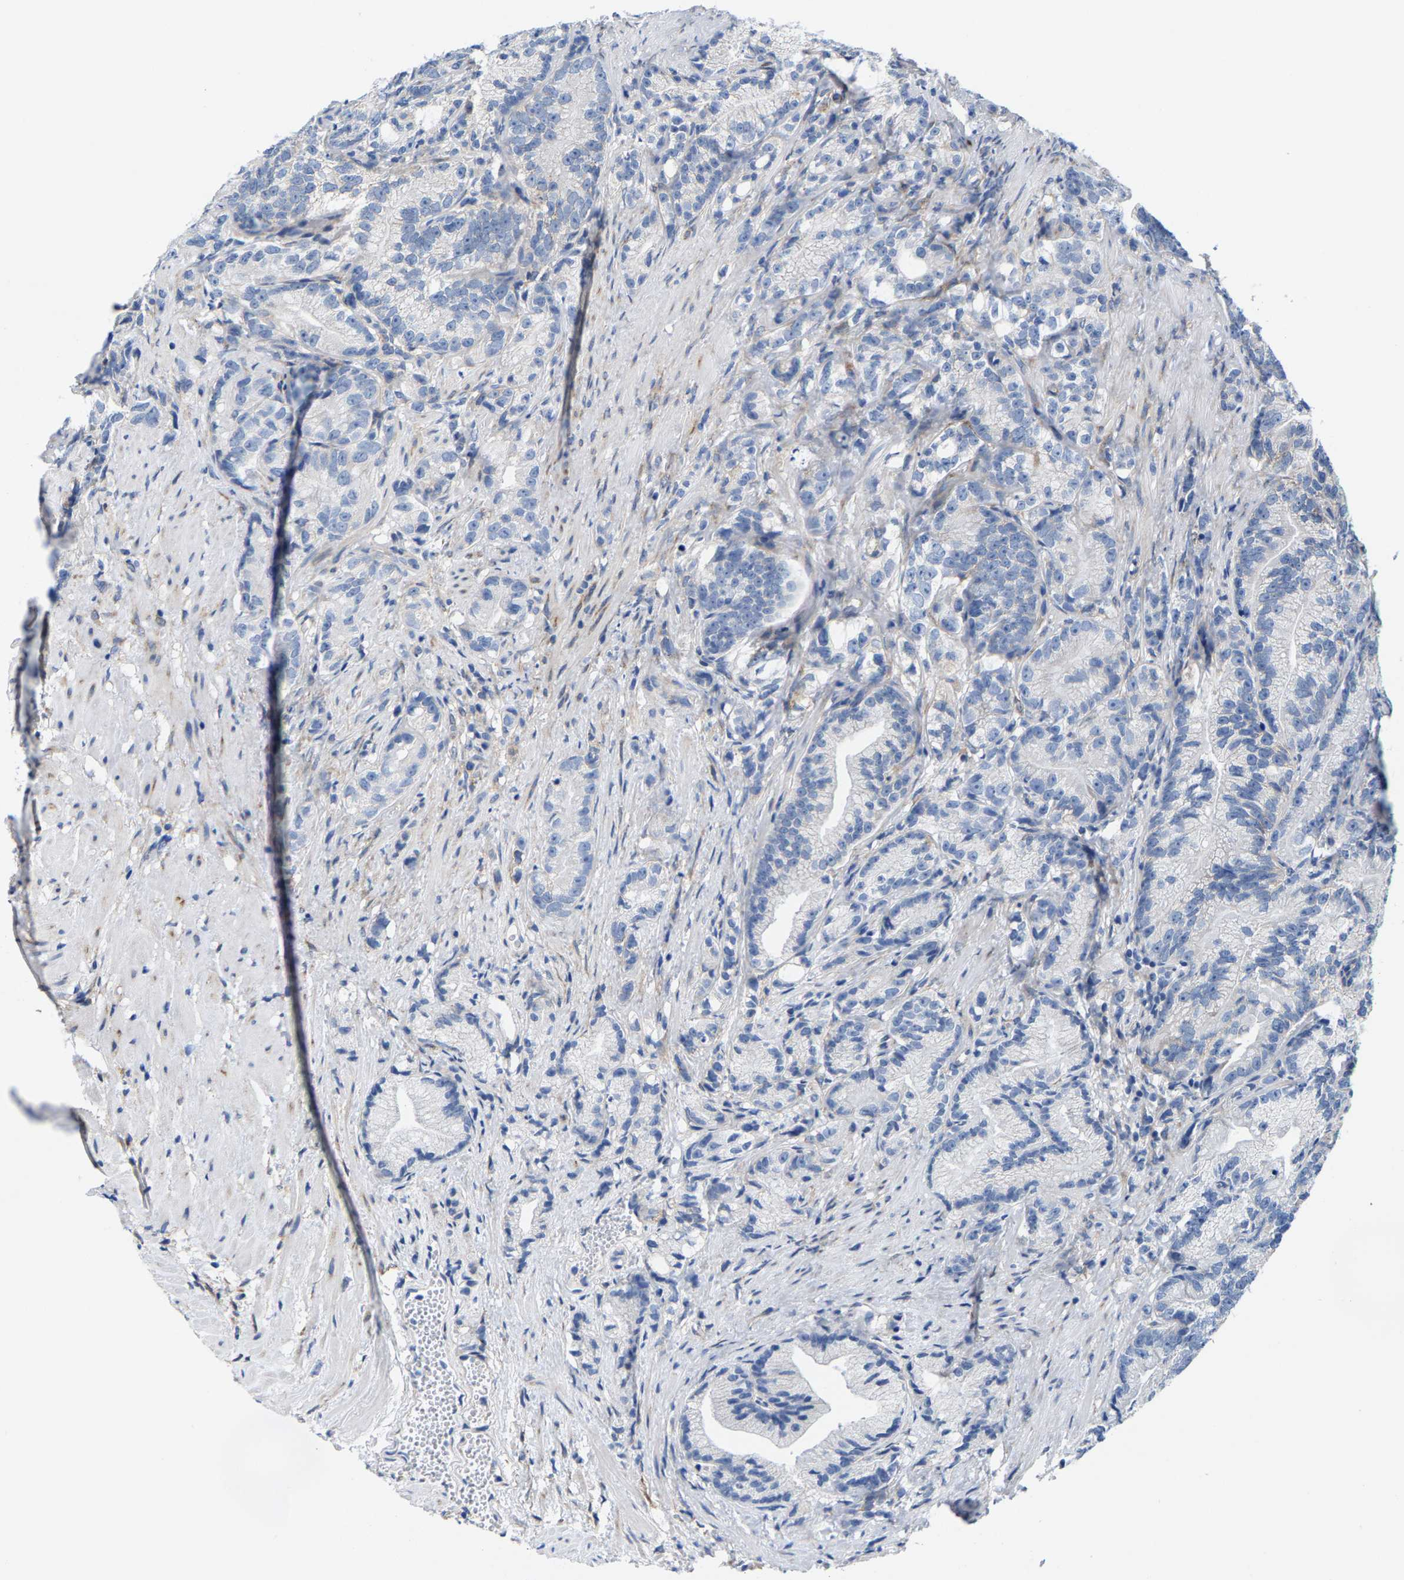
{"staining": {"intensity": "negative", "quantity": "none", "location": "none"}, "tissue": "prostate cancer", "cell_type": "Tumor cells", "image_type": "cancer", "snomed": [{"axis": "morphology", "description": "Adenocarcinoma, Low grade"}, {"axis": "topography", "description": "Prostate"}], "caption": "This is an immunohistochemistry (IHC) histopathology image of prostate cancer. There is no staining in tumor cells.", "gene": "DSCAM", "patient": {"sex": "male", "age": 89}}